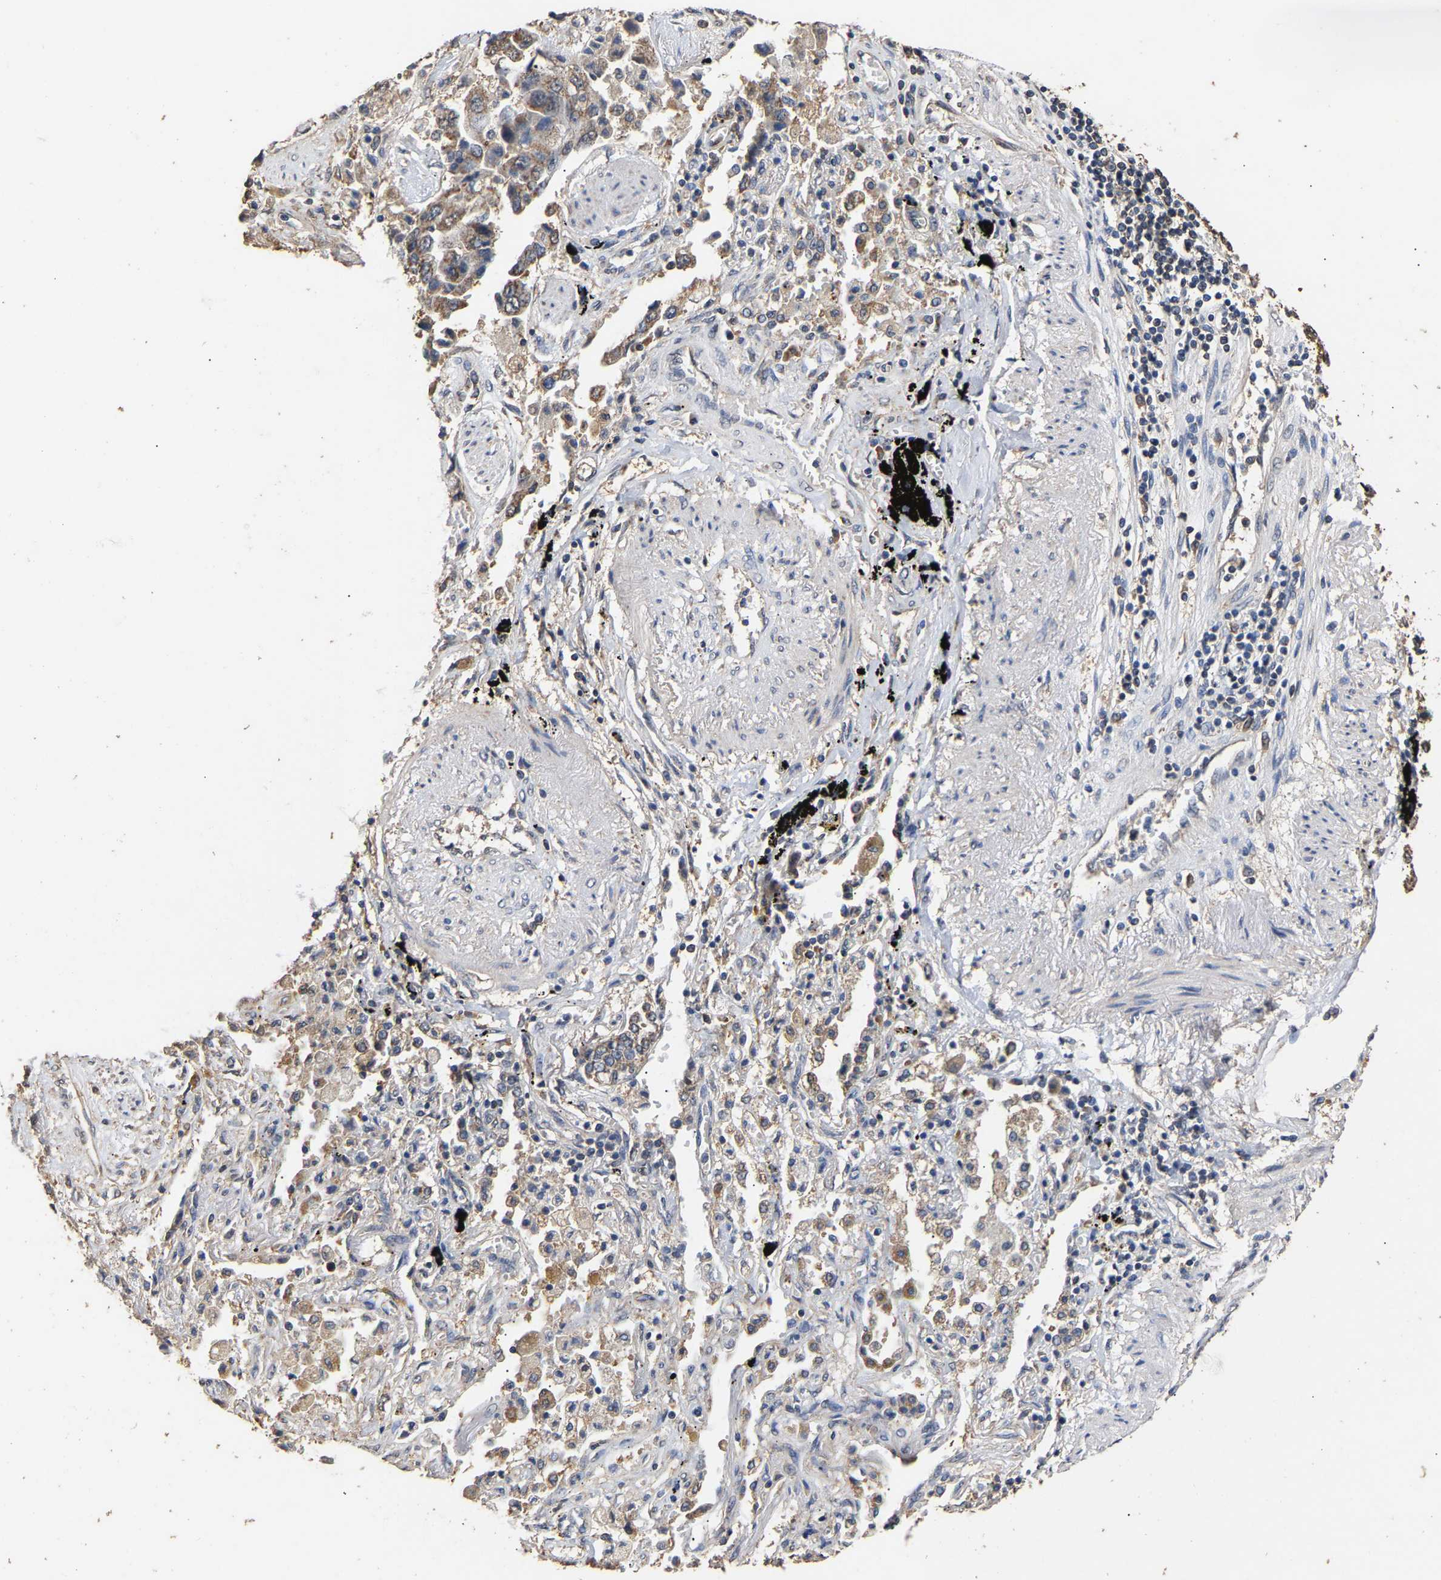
{"staining": {"intensity": "weak", "quantity": ">75%", "location": "cytoplasmic/membranous"}, "tissue": "lung cancer", "cell_type": "Tumor cells", "image_type": "cancer", "snomed": [{"axis": "morphology", "description": "Adenocarcinoma, NOS"}, {"axis": "topography", "description": "Lung"}], "caption": "Tumor cells reveal weak cytoplasmic/membranous positivity in approximately >75% of cells in adenocarcinoma (lung). The staining was performed using DAB (3,3'-diaminobenzidine), with brown indicating positive protein expression. Nuclei are stained blue with hematoxylin.", "gene": "ZNF26", "patient": {"sex": "female", "age": 65}}